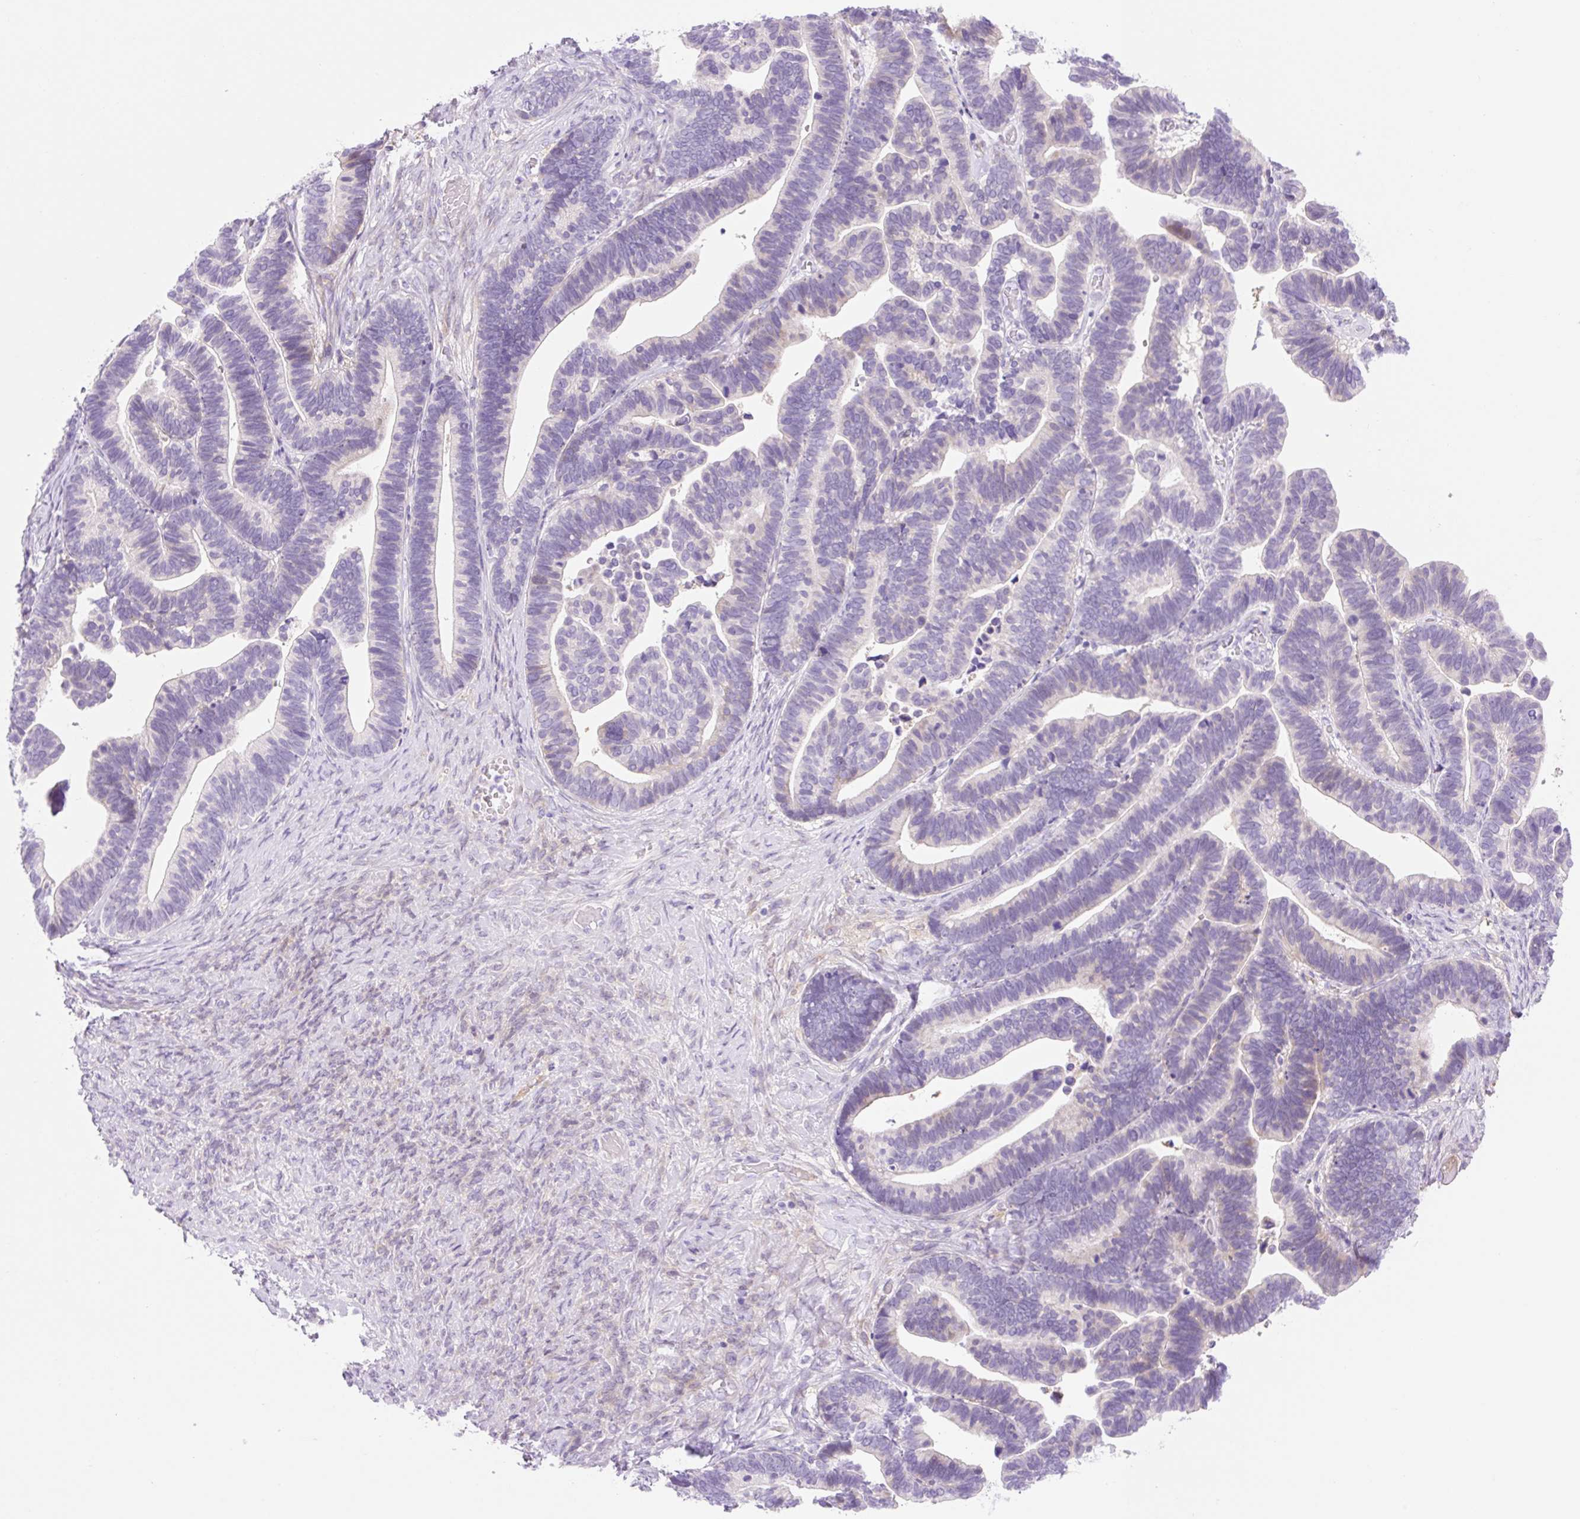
{"staining": {"intensity": "negative", "quantity": "none", "location": "none"}, "tissue": "ovarian cancer", "cell_type": "Tumor cells", "image_type": "cancer", "snomed": [{"axis": "morphology", "description": "Cystadenocarcinoma, serous, NOS"}, {"axis": "topography", "description": "Ovary"}], "caption": "A micrograph of human ovarian cancer is negative for staining in tumor cells.", "gene": "ZNF121", "patient": {"sex": "female", "age": 56}}